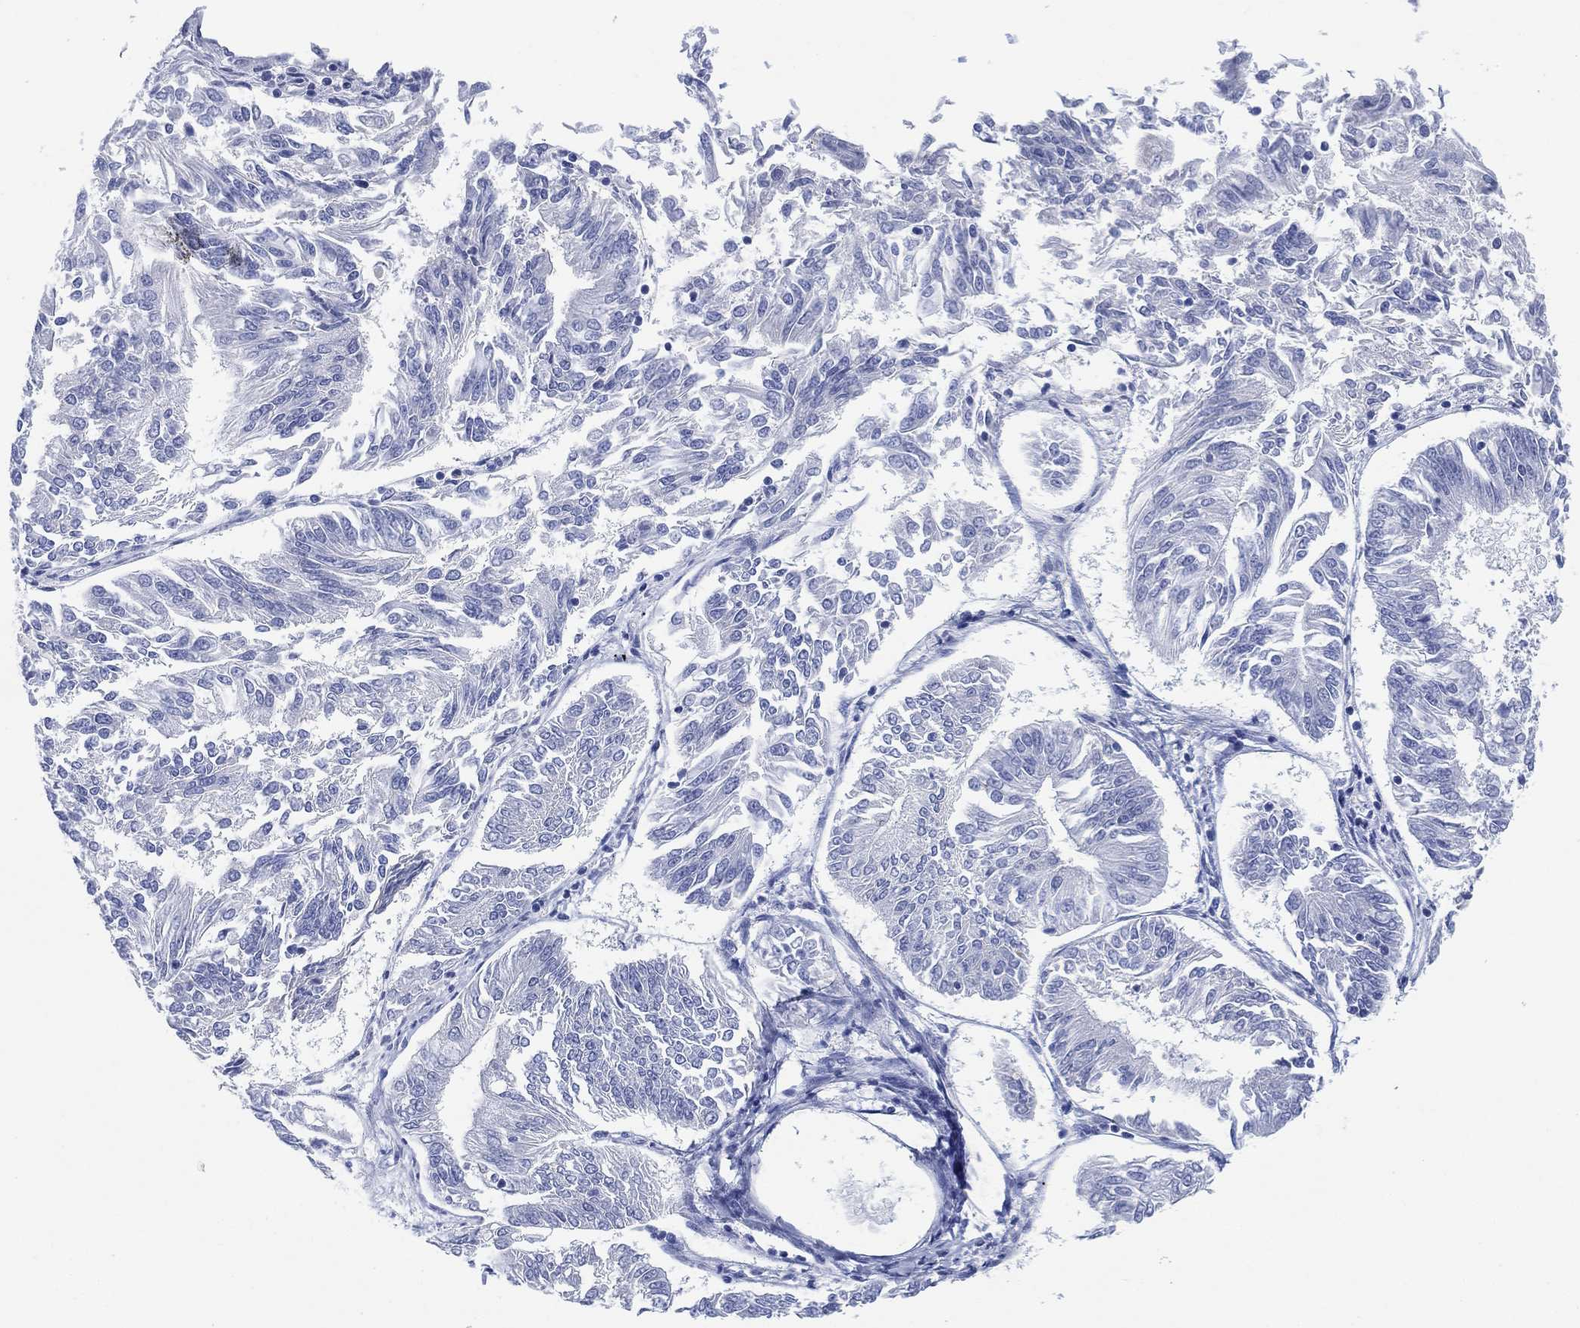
{"staining": {"intensity": "negative", "quantity": "none", "location": "none"}, "tissue": "endometrial cancer", "cell_type": "Tumor cells", "image_type": "cancer", "snomed": [{"axis": "morphology", "description": "Adenocarcinoma, NOS"}, {"axis": "topography", "description": "Endometrium"}], "caption": "Immunohistochemistry (IHC) of endometrial cancer (adenocarcinoma) displays no expression in tumor cells.", "gene": "SLC9C2", "patient": {"sex": "female", "age": 58}}